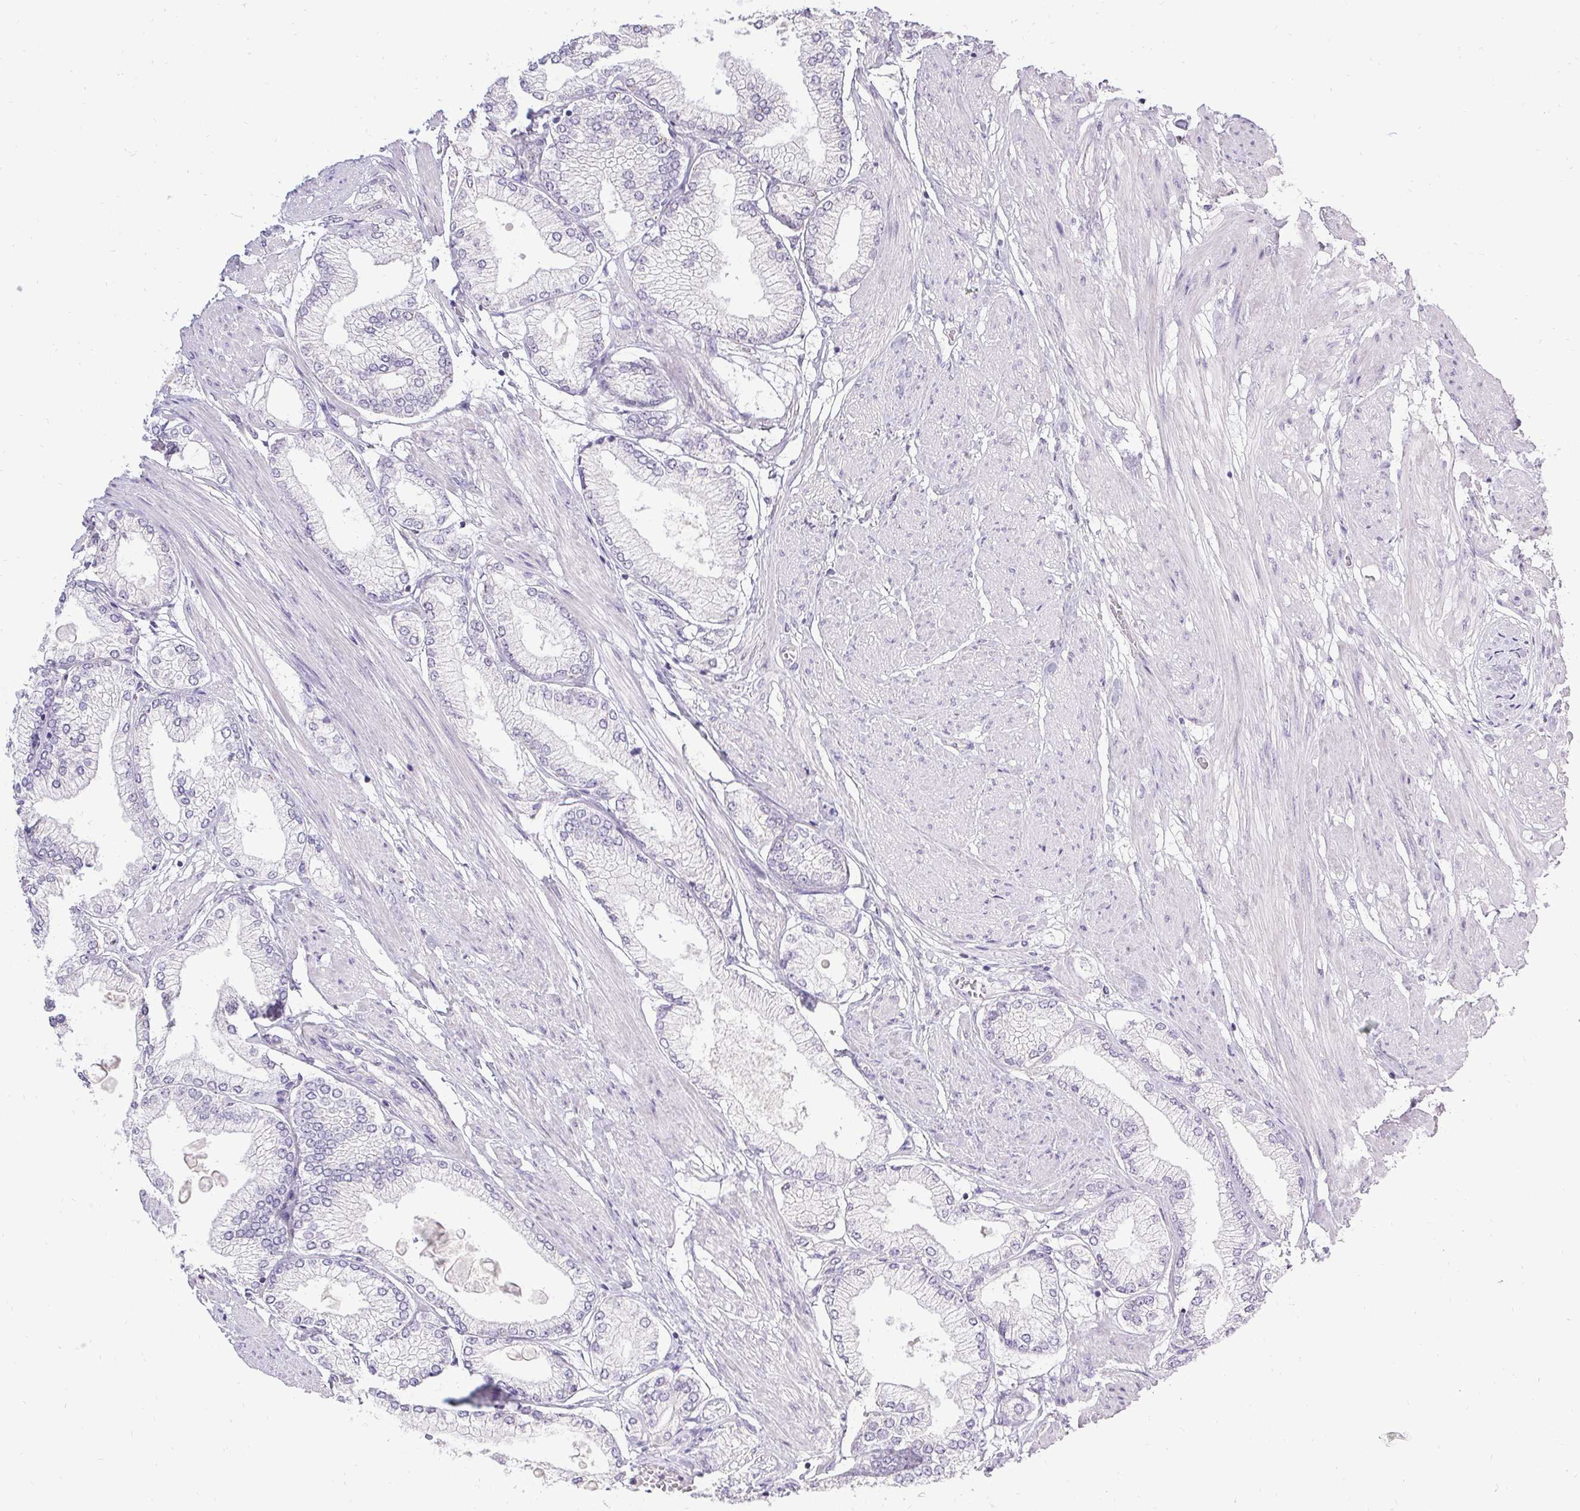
{"staining": {"intensity": "negative", "quantity": "none", "location": "none"}, "tissue": "prostate cancer", "cell_type": "Tumor cells", "image_type": "cancer", "snomed": [{"axis": "morphology", "description": "Adenocarcinoma, High grade"}, {"axis": "topography", "description": "Prostate"}], "caption": "High-grade adenocarcinoma (prostate) was stained to show a protein in brown. There is no significant staining in tumor cells.", "gene": "PMEL", "patient": {"sex": "male", "age": 68}}